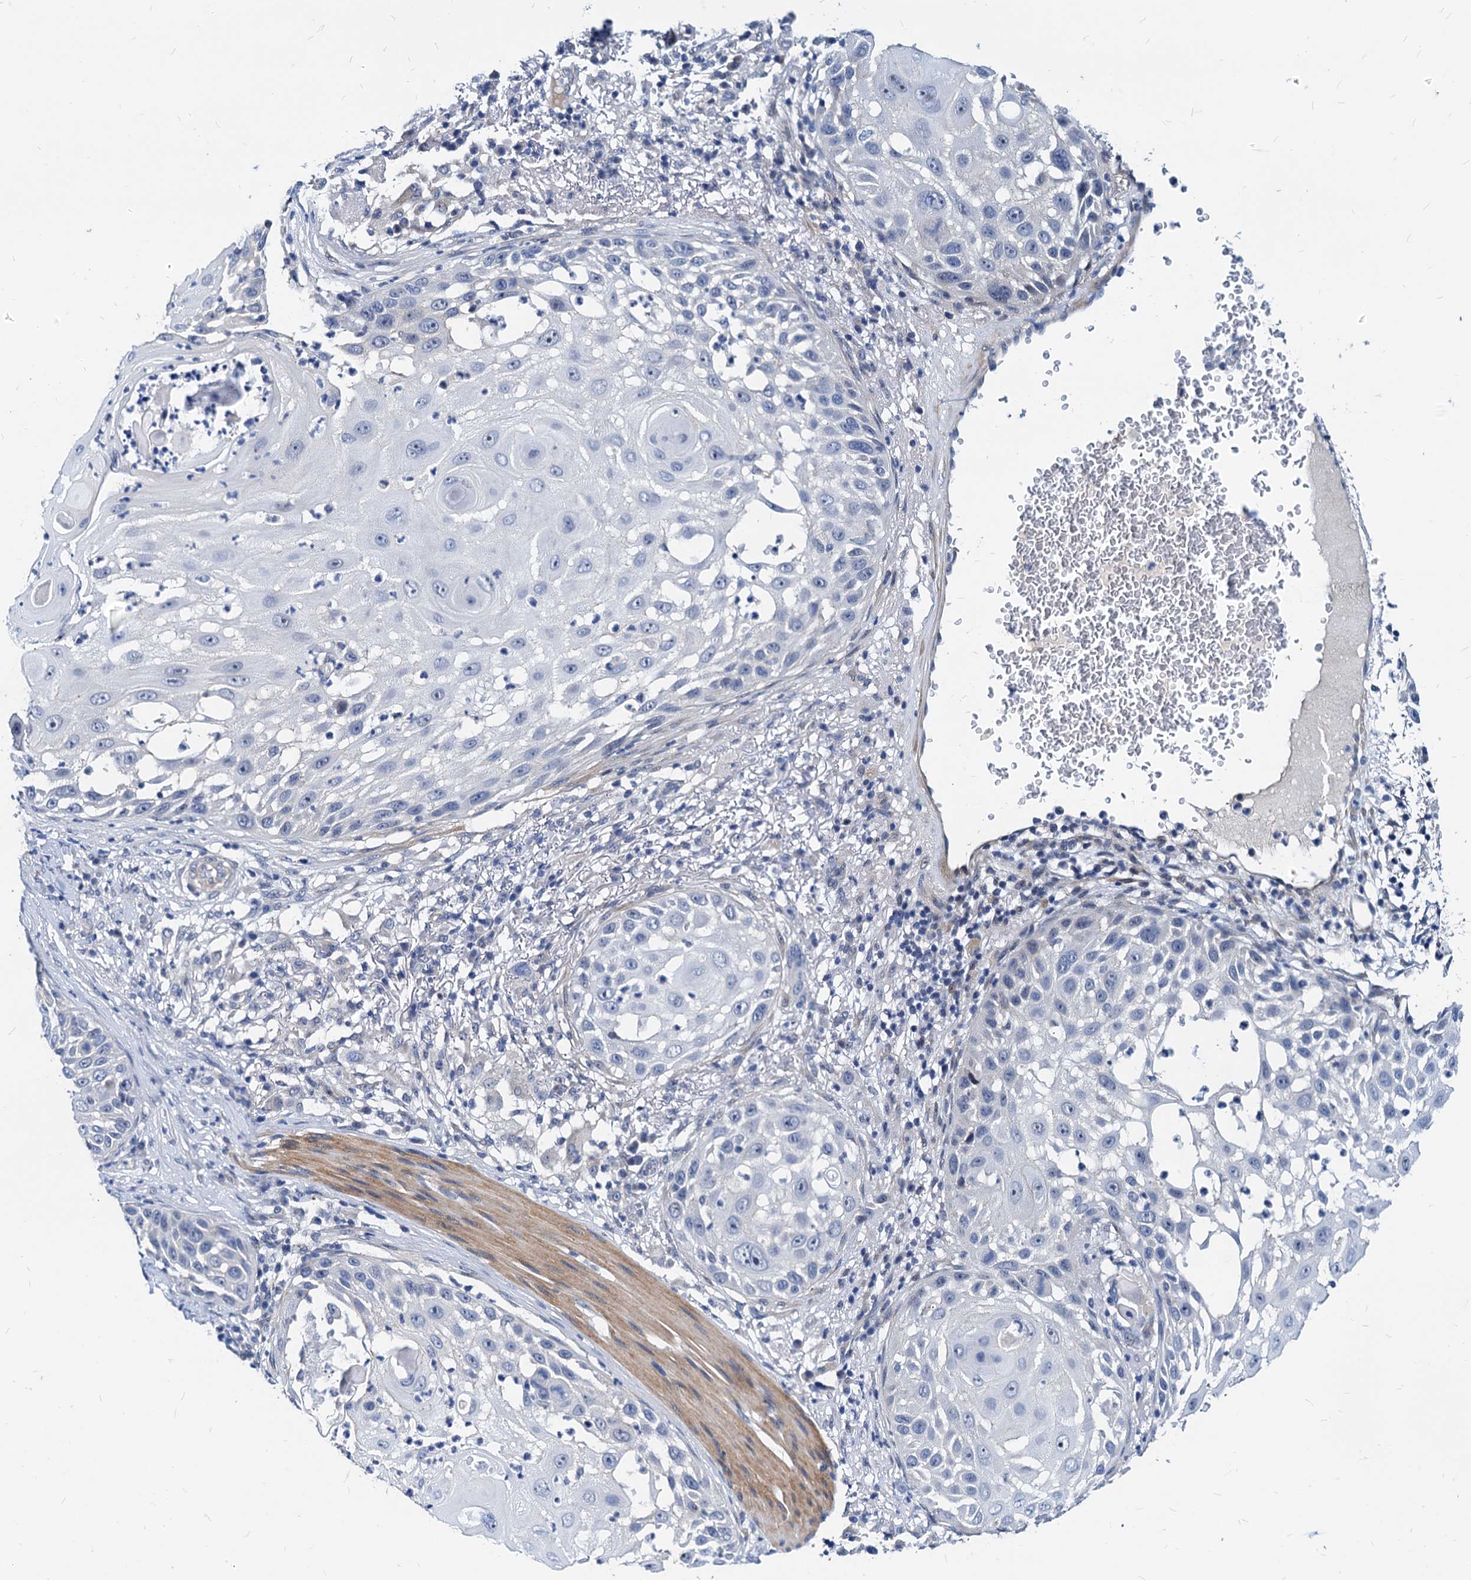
{"staining": {"intensity": "negative", "quantity": "none", "location": "none"}, "tissue": "skin cancer", "cell_type": "Tumor cells", "image_type": "cancer", "snomed": [{"axis": "morphology", "description": "Squamous cell carcinoma, NOS"}, {"axis": "topography", "description": "Skin"}], "caption": "A histopathology image of skin cancer (squamous cell carcinoma) stained for a protein shows no brown staining in tumor cells.", "gene": "HSF2", "patient": {"sex": "female", "age": 44}}